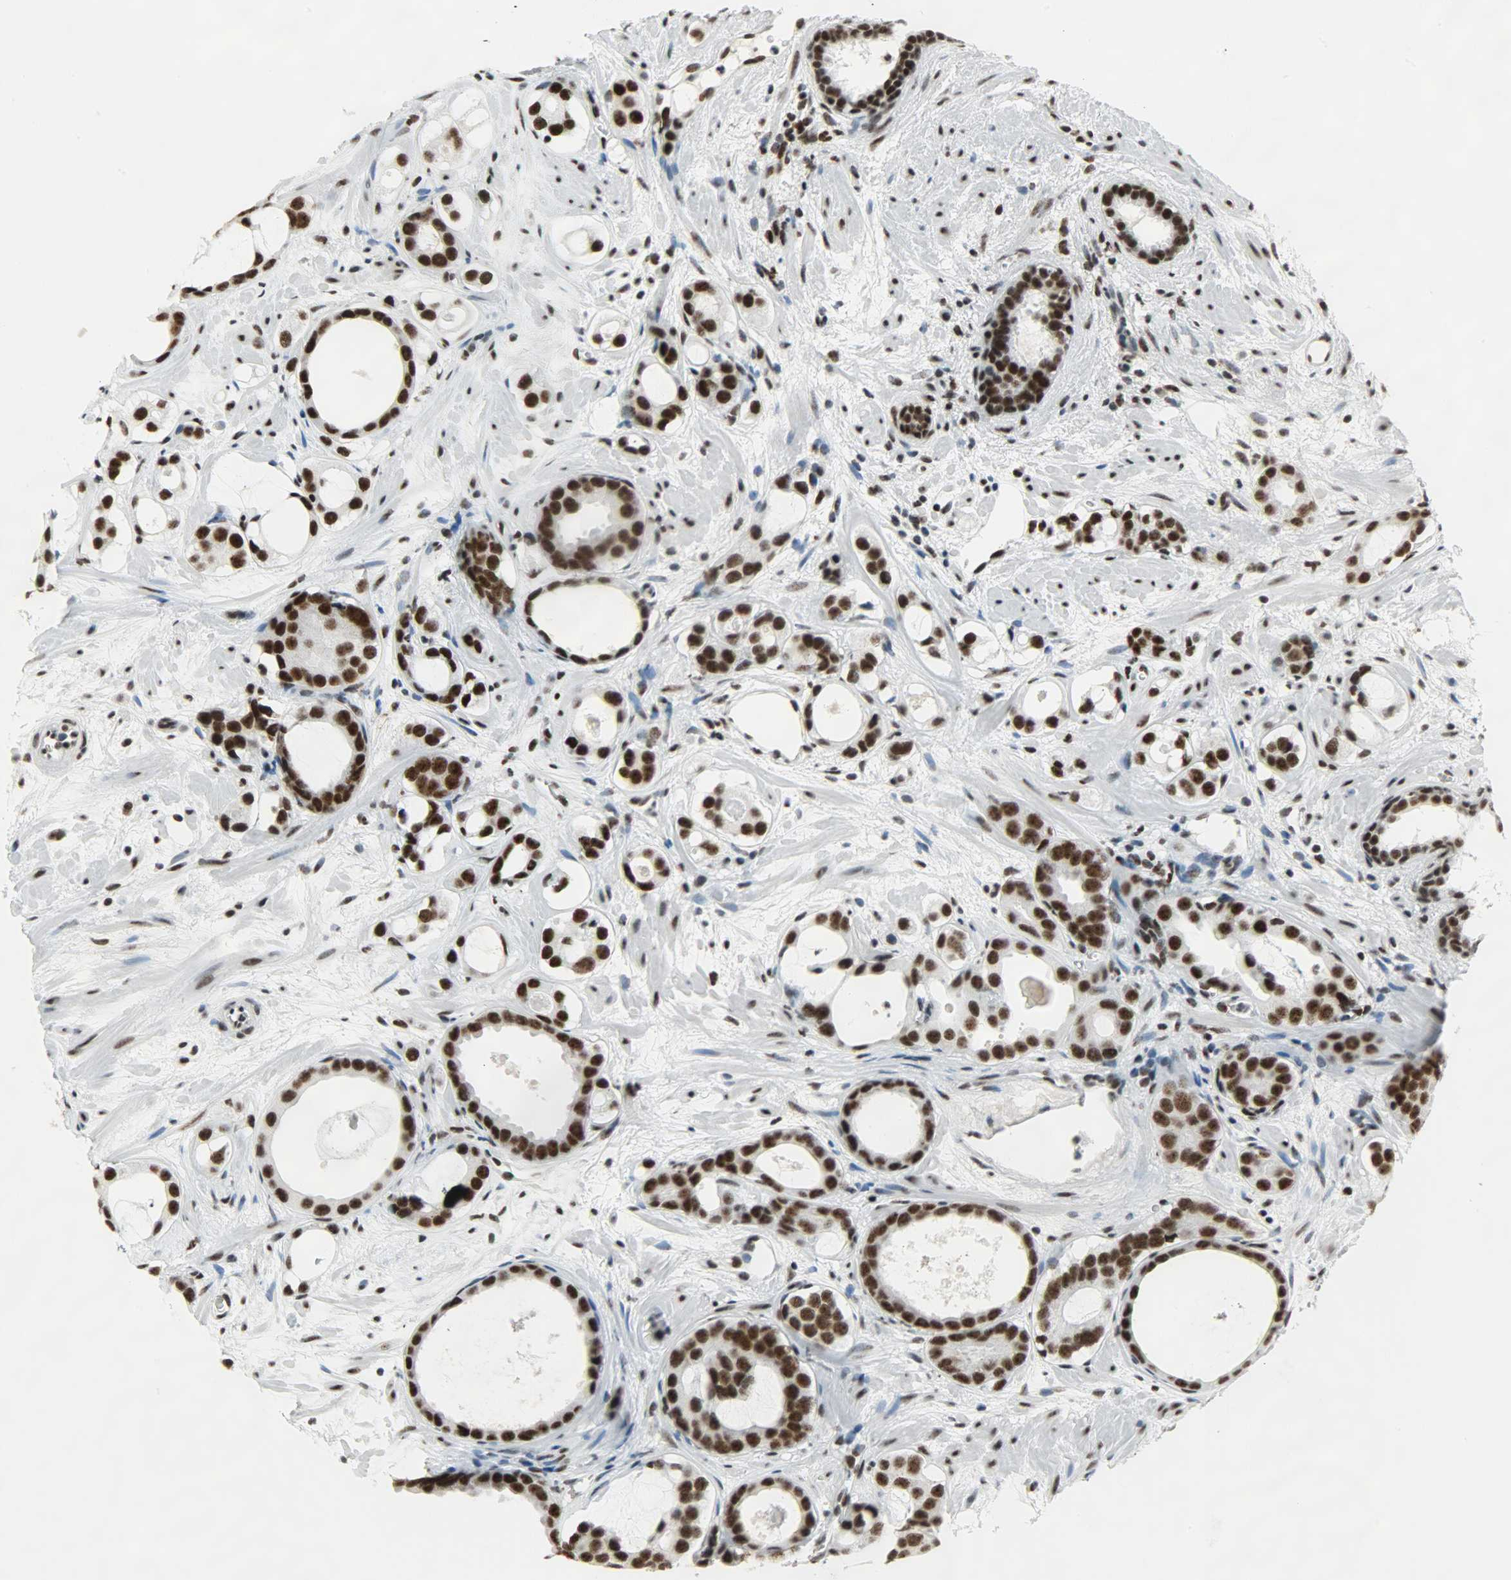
{"staining": {"intensity": "strong", "quantity": ">75%", "location": "nuclear"}, "tissue": "prostate cancer", "cell_type": "Tumor cells", "image_type": "cancer", "snomed": [{"axis": "morphology", "description": "Adenocarcinoma, Low grade"}, {"axis": "topography", "description": "Prostate"}], "caption": "This histopathology image demonstrates prostate adenocarcinoma (low-grade) stained with immunohistochemistry to label a protein in brown. The nuclear of tumor cells show strong positivity for the protein. Nuclei are counter-stained blue.", "gene": "SNRPA", "patient": {"sex": "male", "age": 57}}